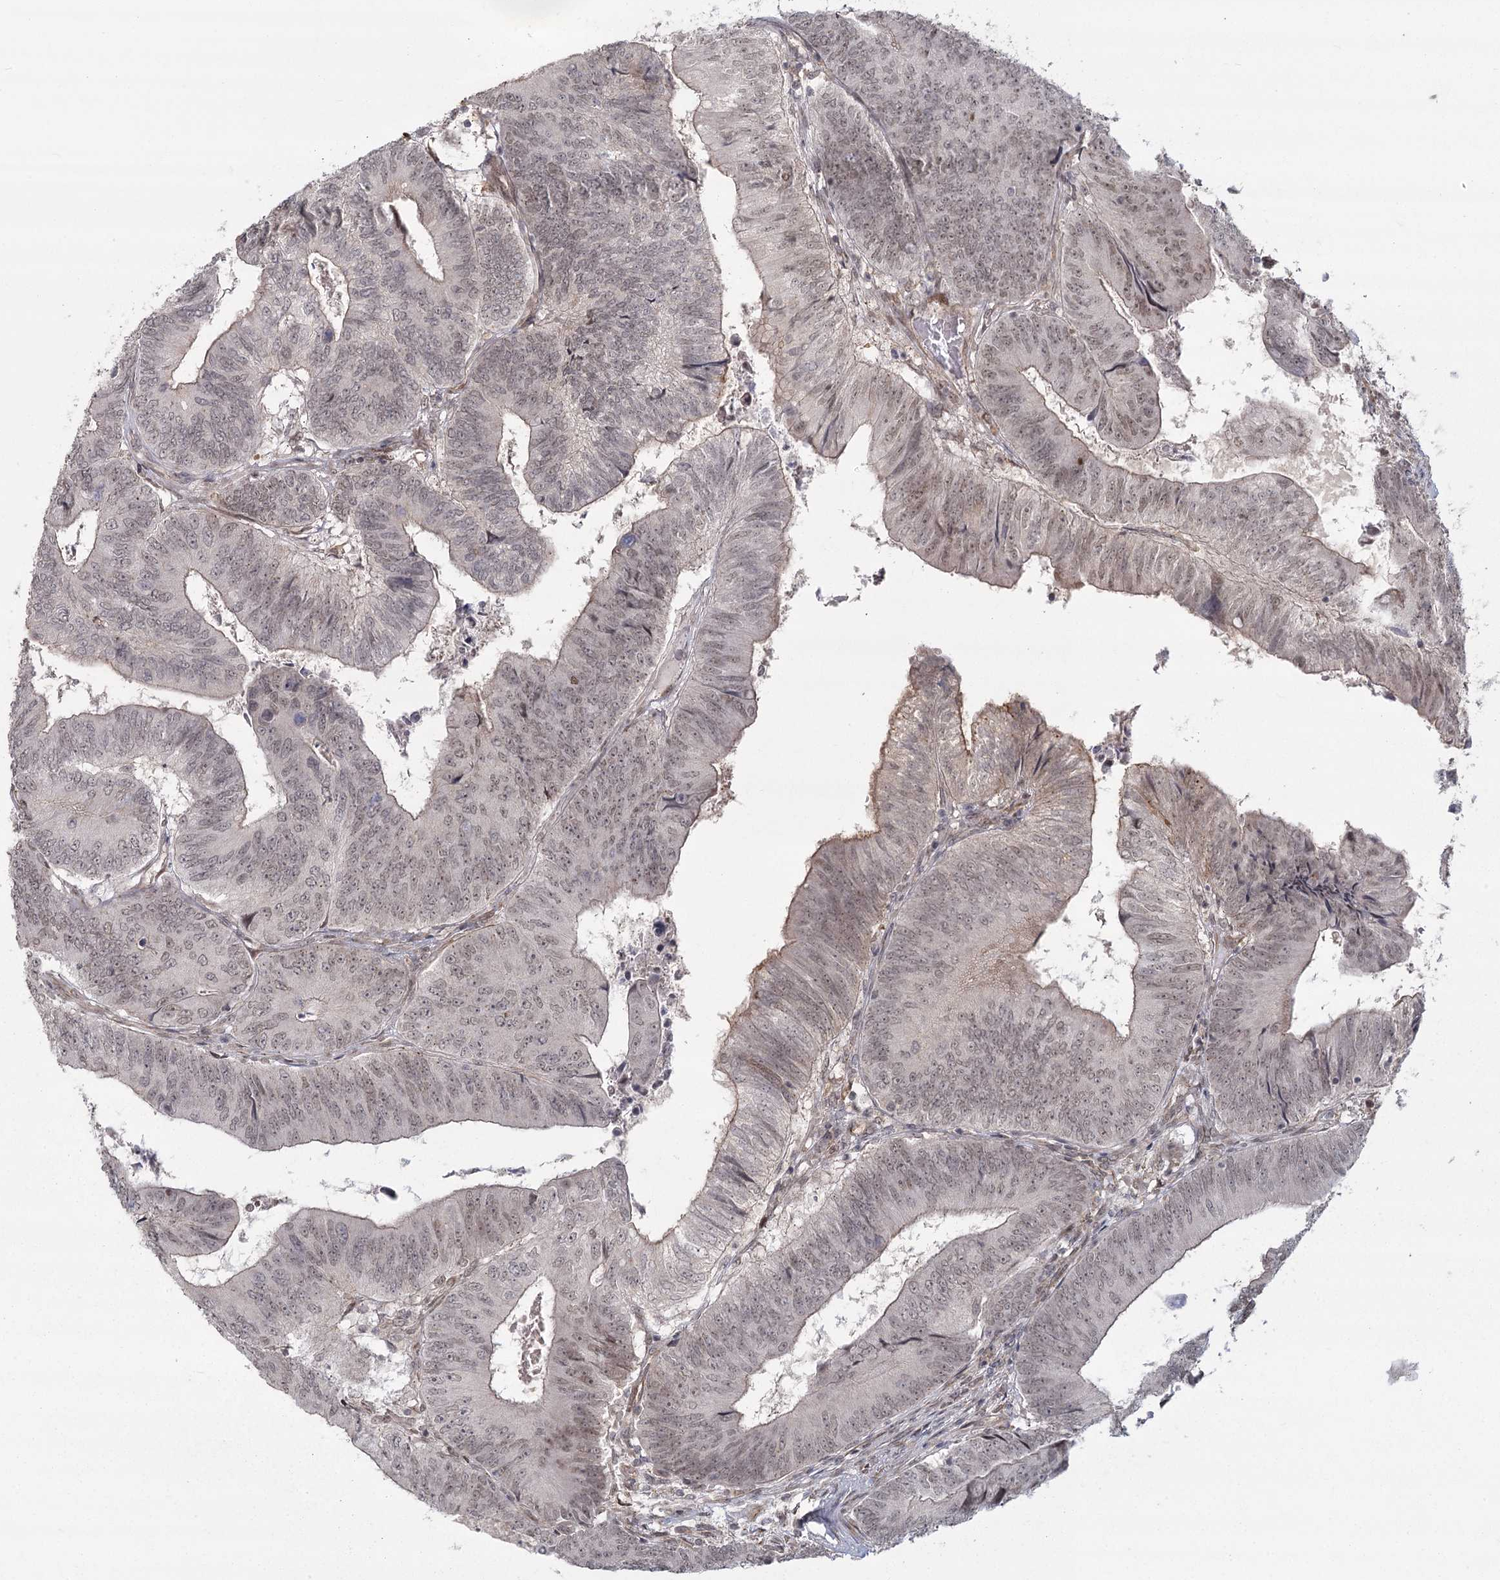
{"staining": {"intensity": "weak", "quantity": ">75%", "location": "nuclear"}, "tissue": "colorectal cancer", "cell_type": "Tumor cells", "image_type": "cancer", "snomed": [{"axis": "morphology", "description": "Adenocarcinoma, NOS"}, {"axis": "topography", "description": "Colon"}], "caption": "Approximately >75% of tumor cells in colorectal cancer (adenocarcinoma) show weak nuclear protein staining as visualized by brown immunohistochemical staining.", "gene": "AP2M1", "patient": {"sex": "female", "age": 67}}